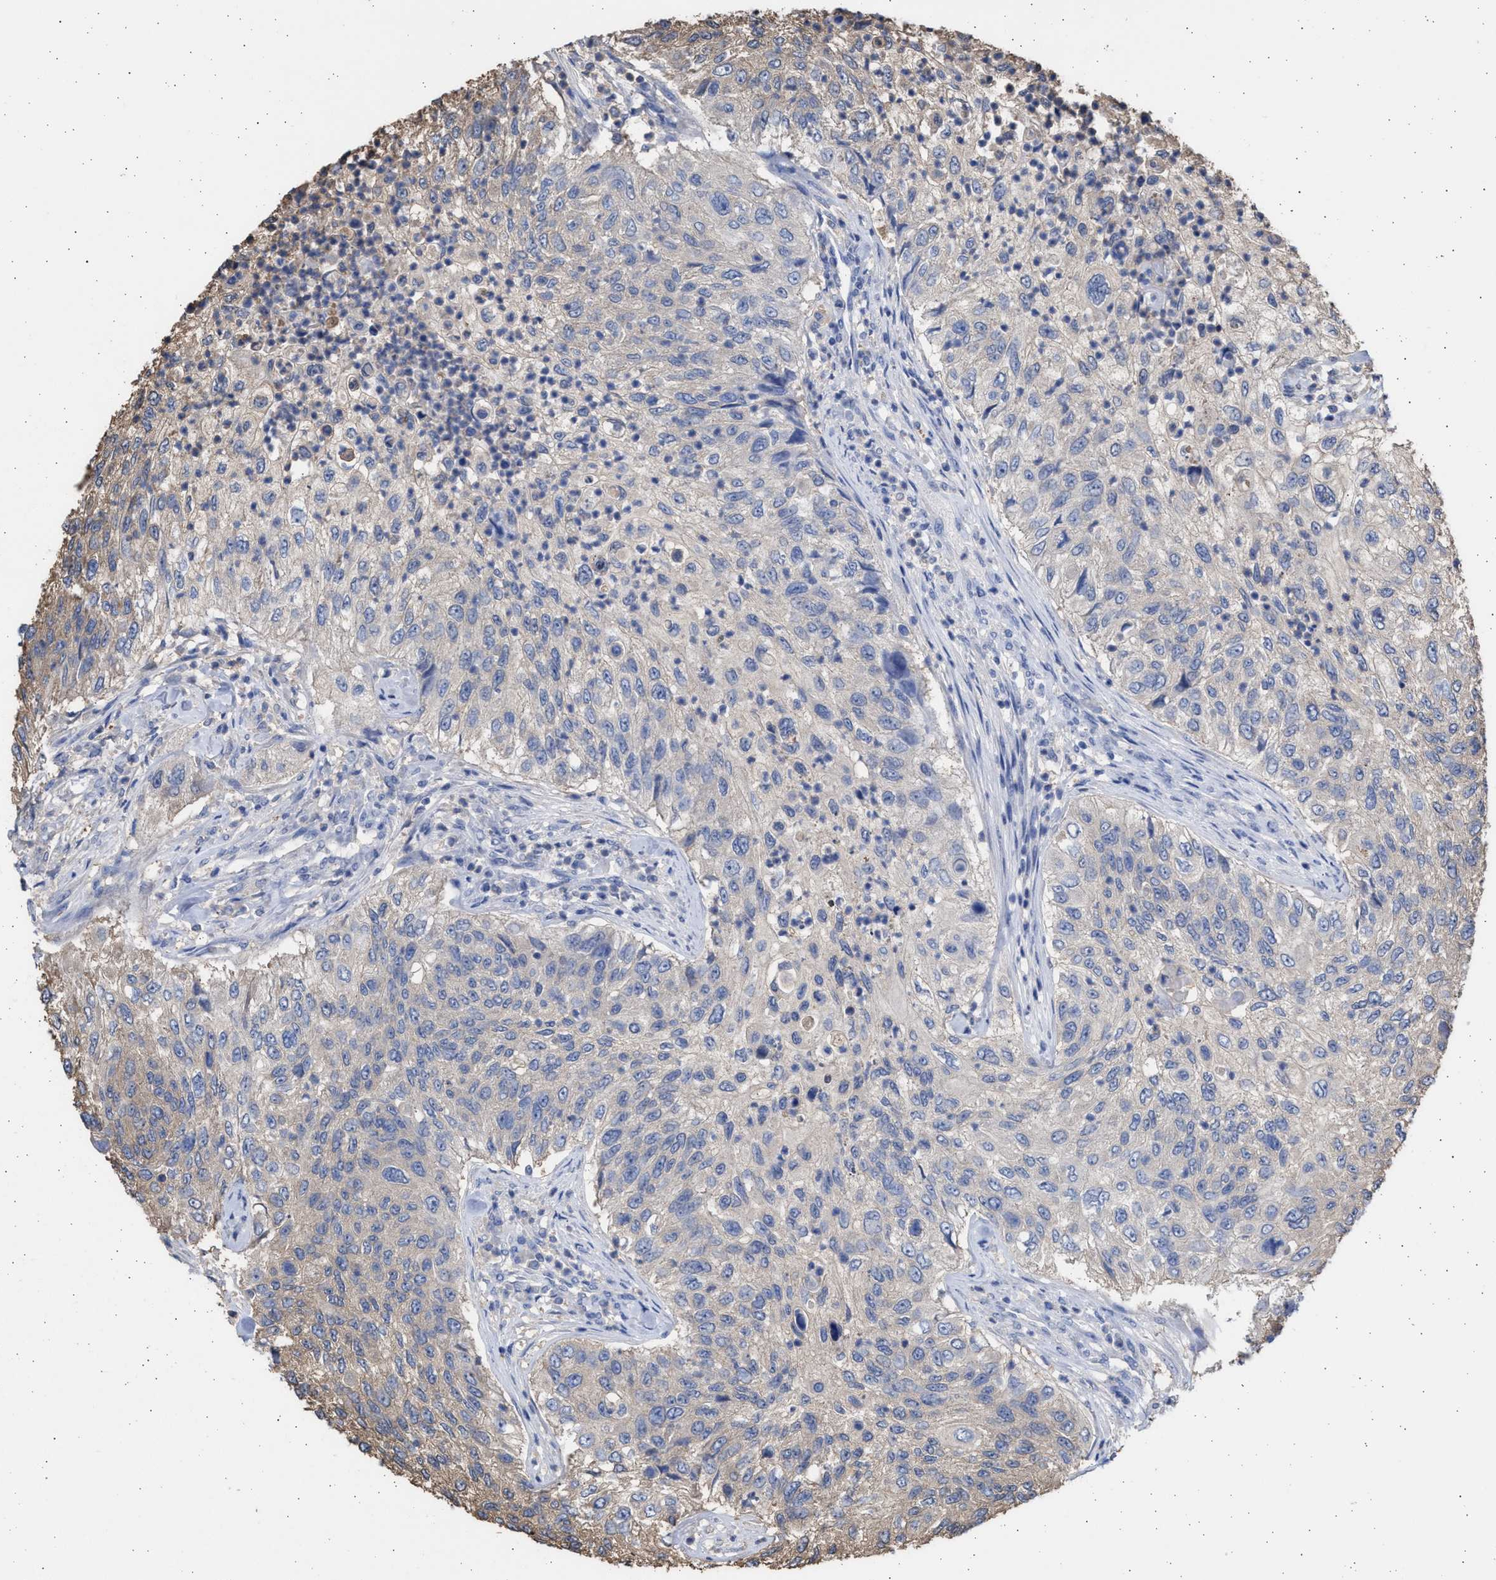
{"staining": {"intensity": "weak", "quantity": "25%-75%", "location": "cytoplasmic/membranous"}, "tissue": "urothelial cancer", "cell_type": "Tumor cells", "image_type": "cancer", "snomed": [{"axis": "morphology", "description": "Urothelial carcinoma, High grade"}, {"axis": "topography", "description": "Urinary bladder"}], "caption": "Immunohistochemical staining of urothelial carcinoma (high-grade) reveals low levels of weak cytoplasmic/membranous expression in about 25%-75% of tumor cells.", "gene": "ALDOC", "patient": {"sex": "female", "age": 60}}